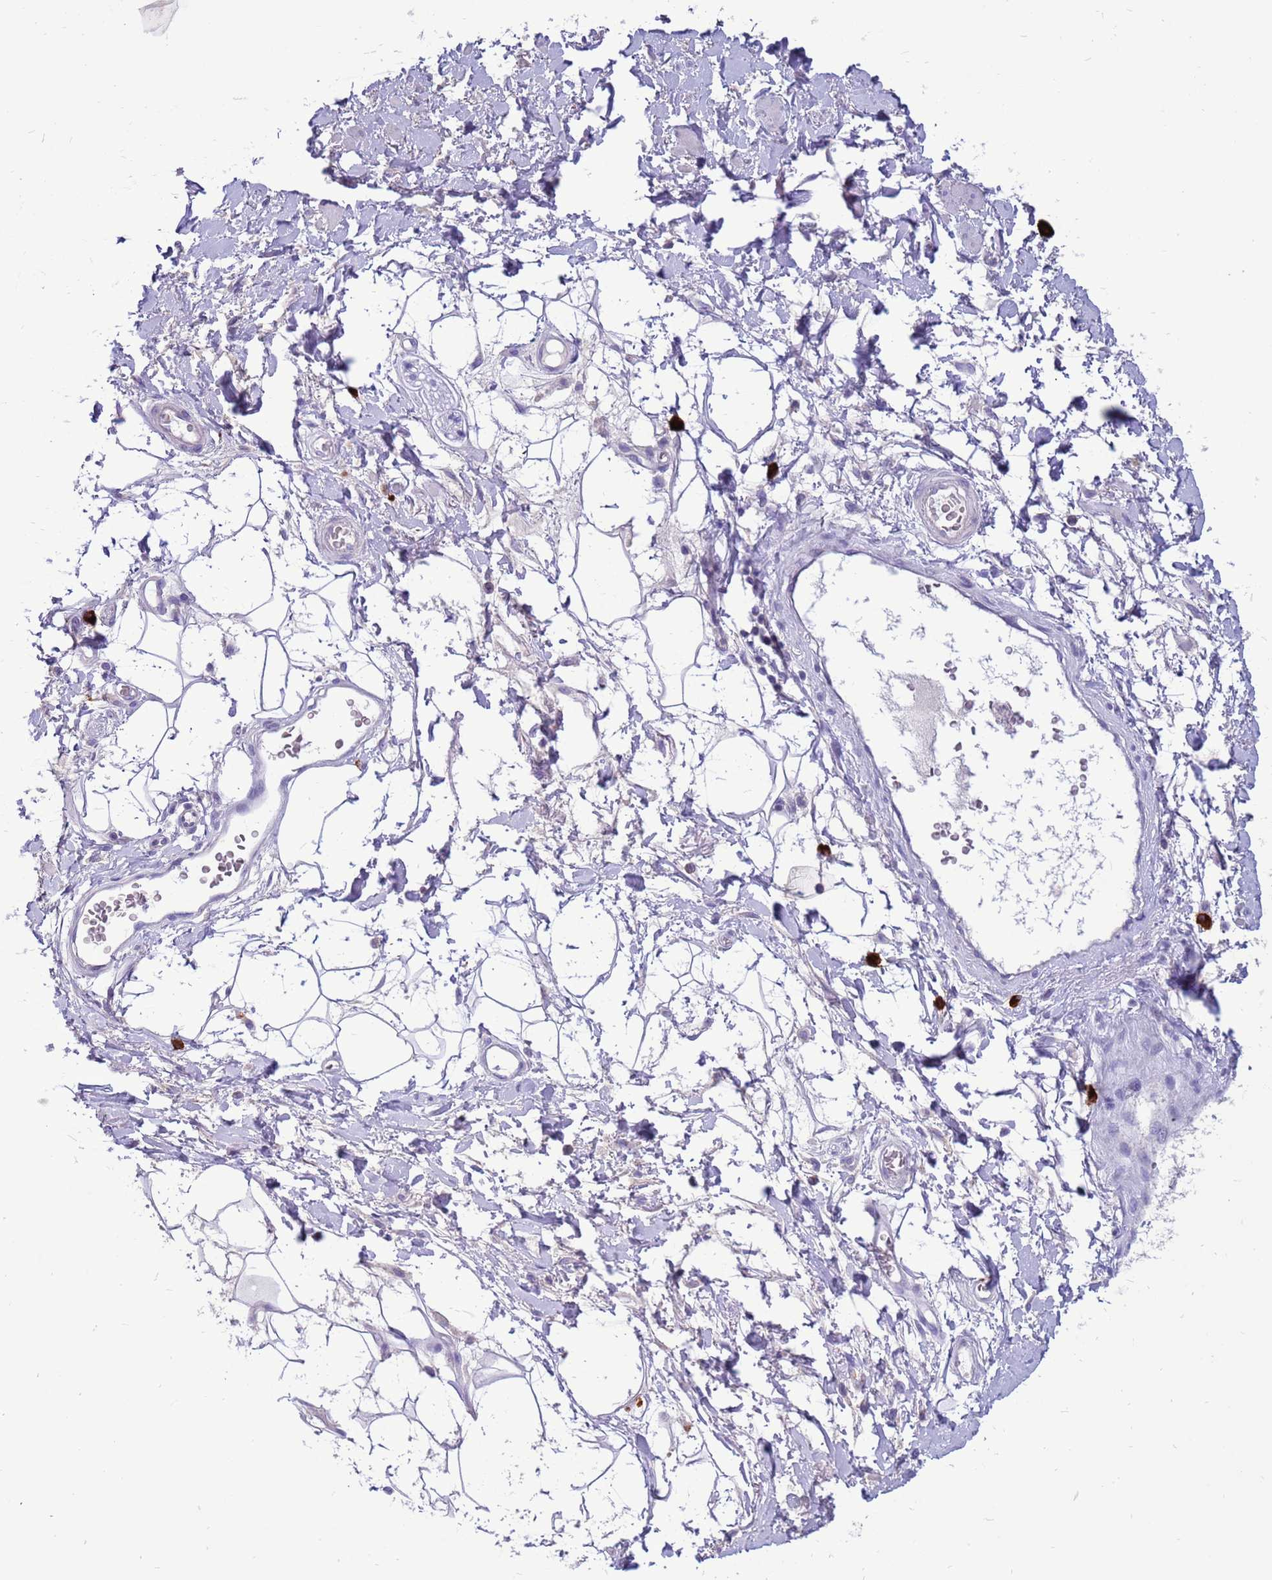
{"staining": {"intensity": "negative", "quantity": "none", "location": "none"}, "tissue": "adipose tissue", "cell_type": "Adipocytes", "image_type": "normal", "snomed": [{"axis": "morphology", "description": "Normal tissue, NOS"}, {"axis": "morphology", "description": "Adenocarcinoma, NOS"}, {"axis": "topography", "description": "Rectum"}, {"axis": "topography", "description": "Vagina"}, {"axis": "topography", "description": "Peripheral nerve tissue"}], "caption": "Adipose tissue stained for a protein using immunohistochemistry shows no positivity adipocytes.", "gene": "PDE10A", "patient": {"sex": "female", "age": 71}}